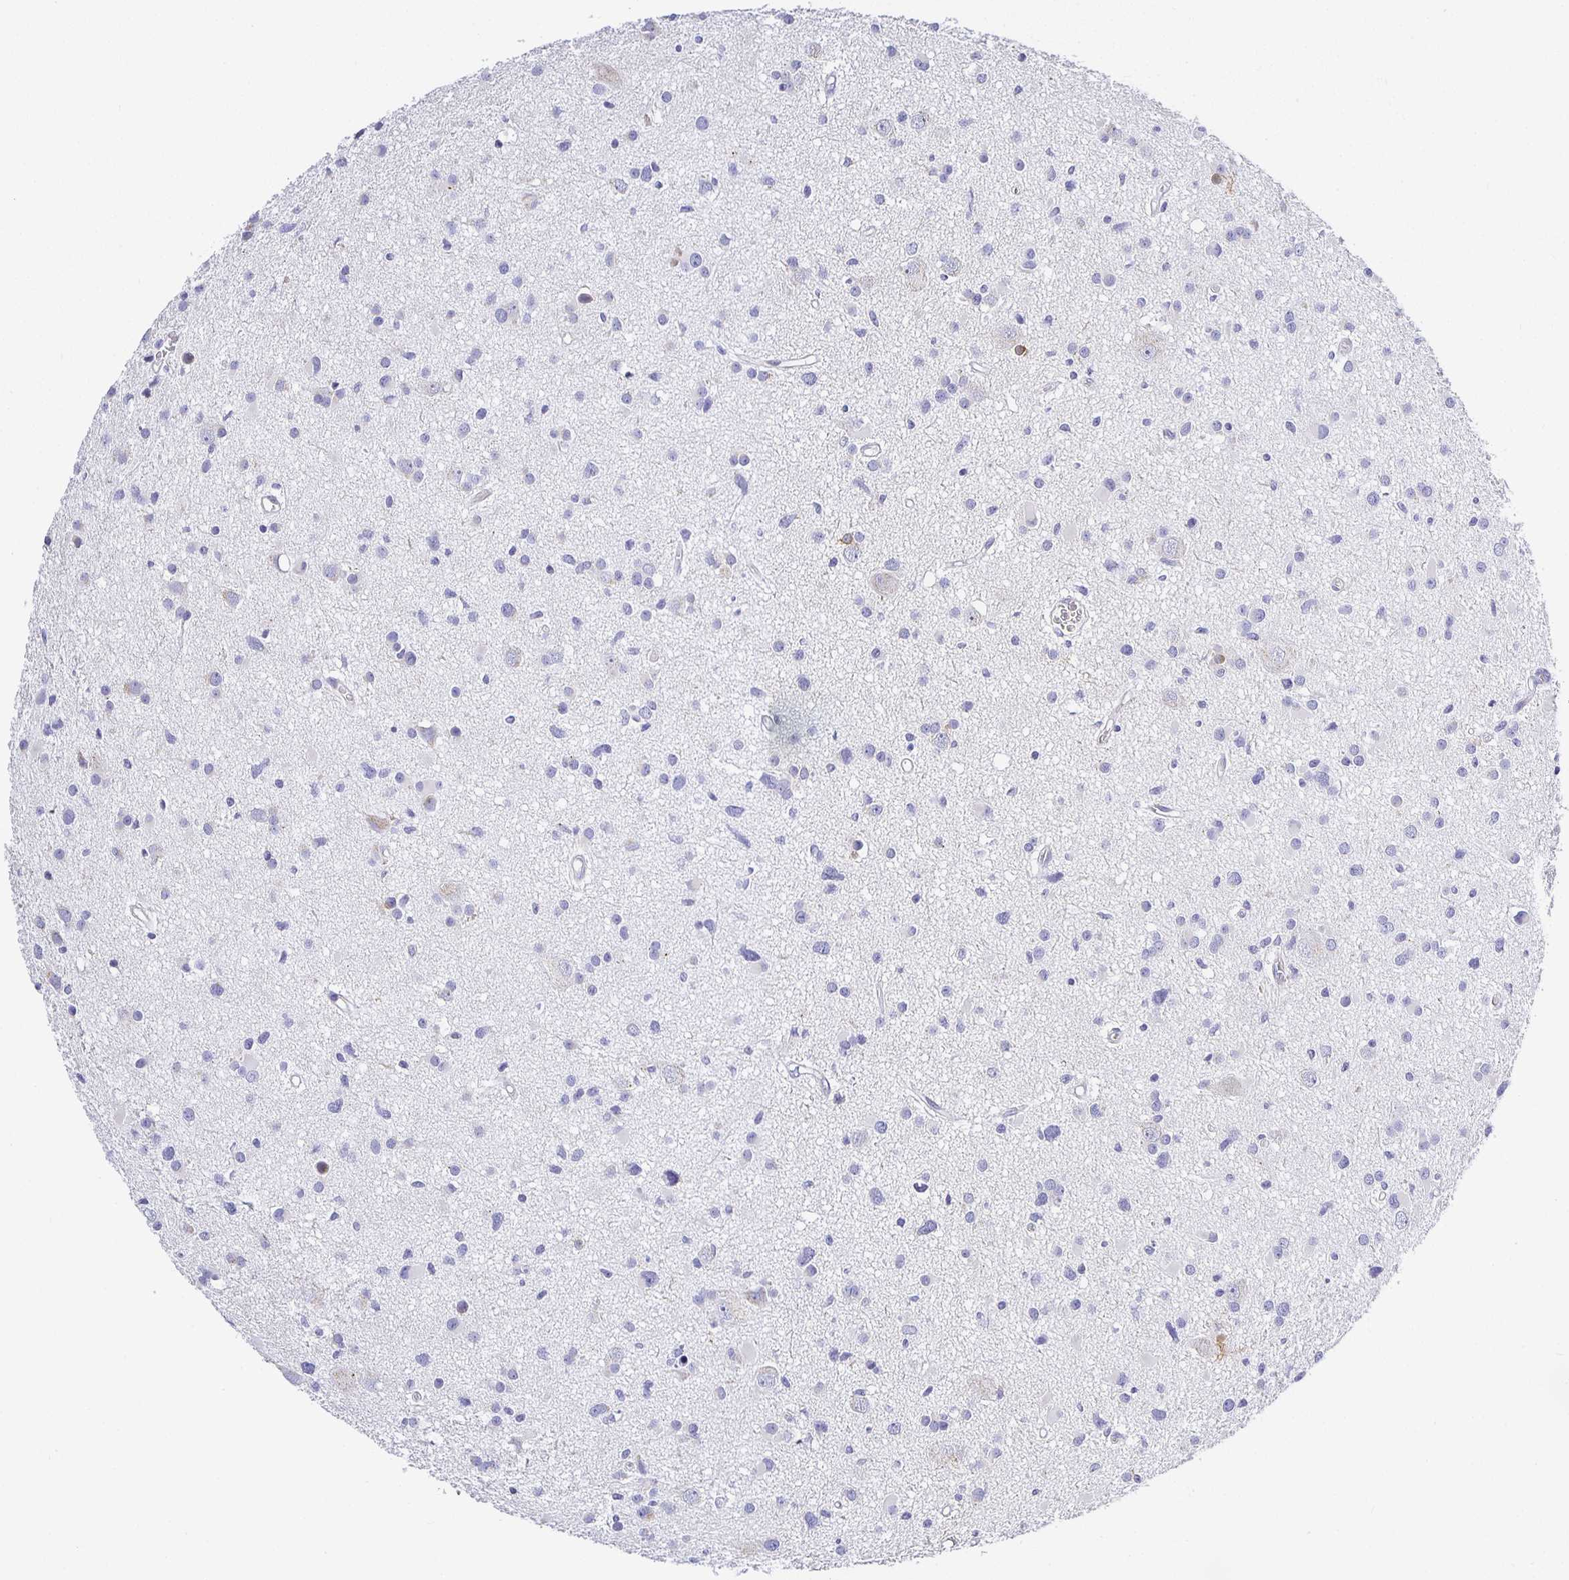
{"staining": {"intensity": "negative", "quantity": "none", "location": "none"}, "tissue": "glioma", "cell_type": "Tumor cells", "image_type": "cancer", "snomed": [{"axis": "morphology", "description": "Glioma, malignant, High grade"}, {"axis": "topography", "description": "Brain"}], "caption": "Immunohistochemistry (IHC) photomicrograph of human malignant high-grade glioma stained for a protein (brown), which exhibits no staining in tumor cells.", "gene": "OPALIN", "patient": {"sex": "male", "age": 54}}